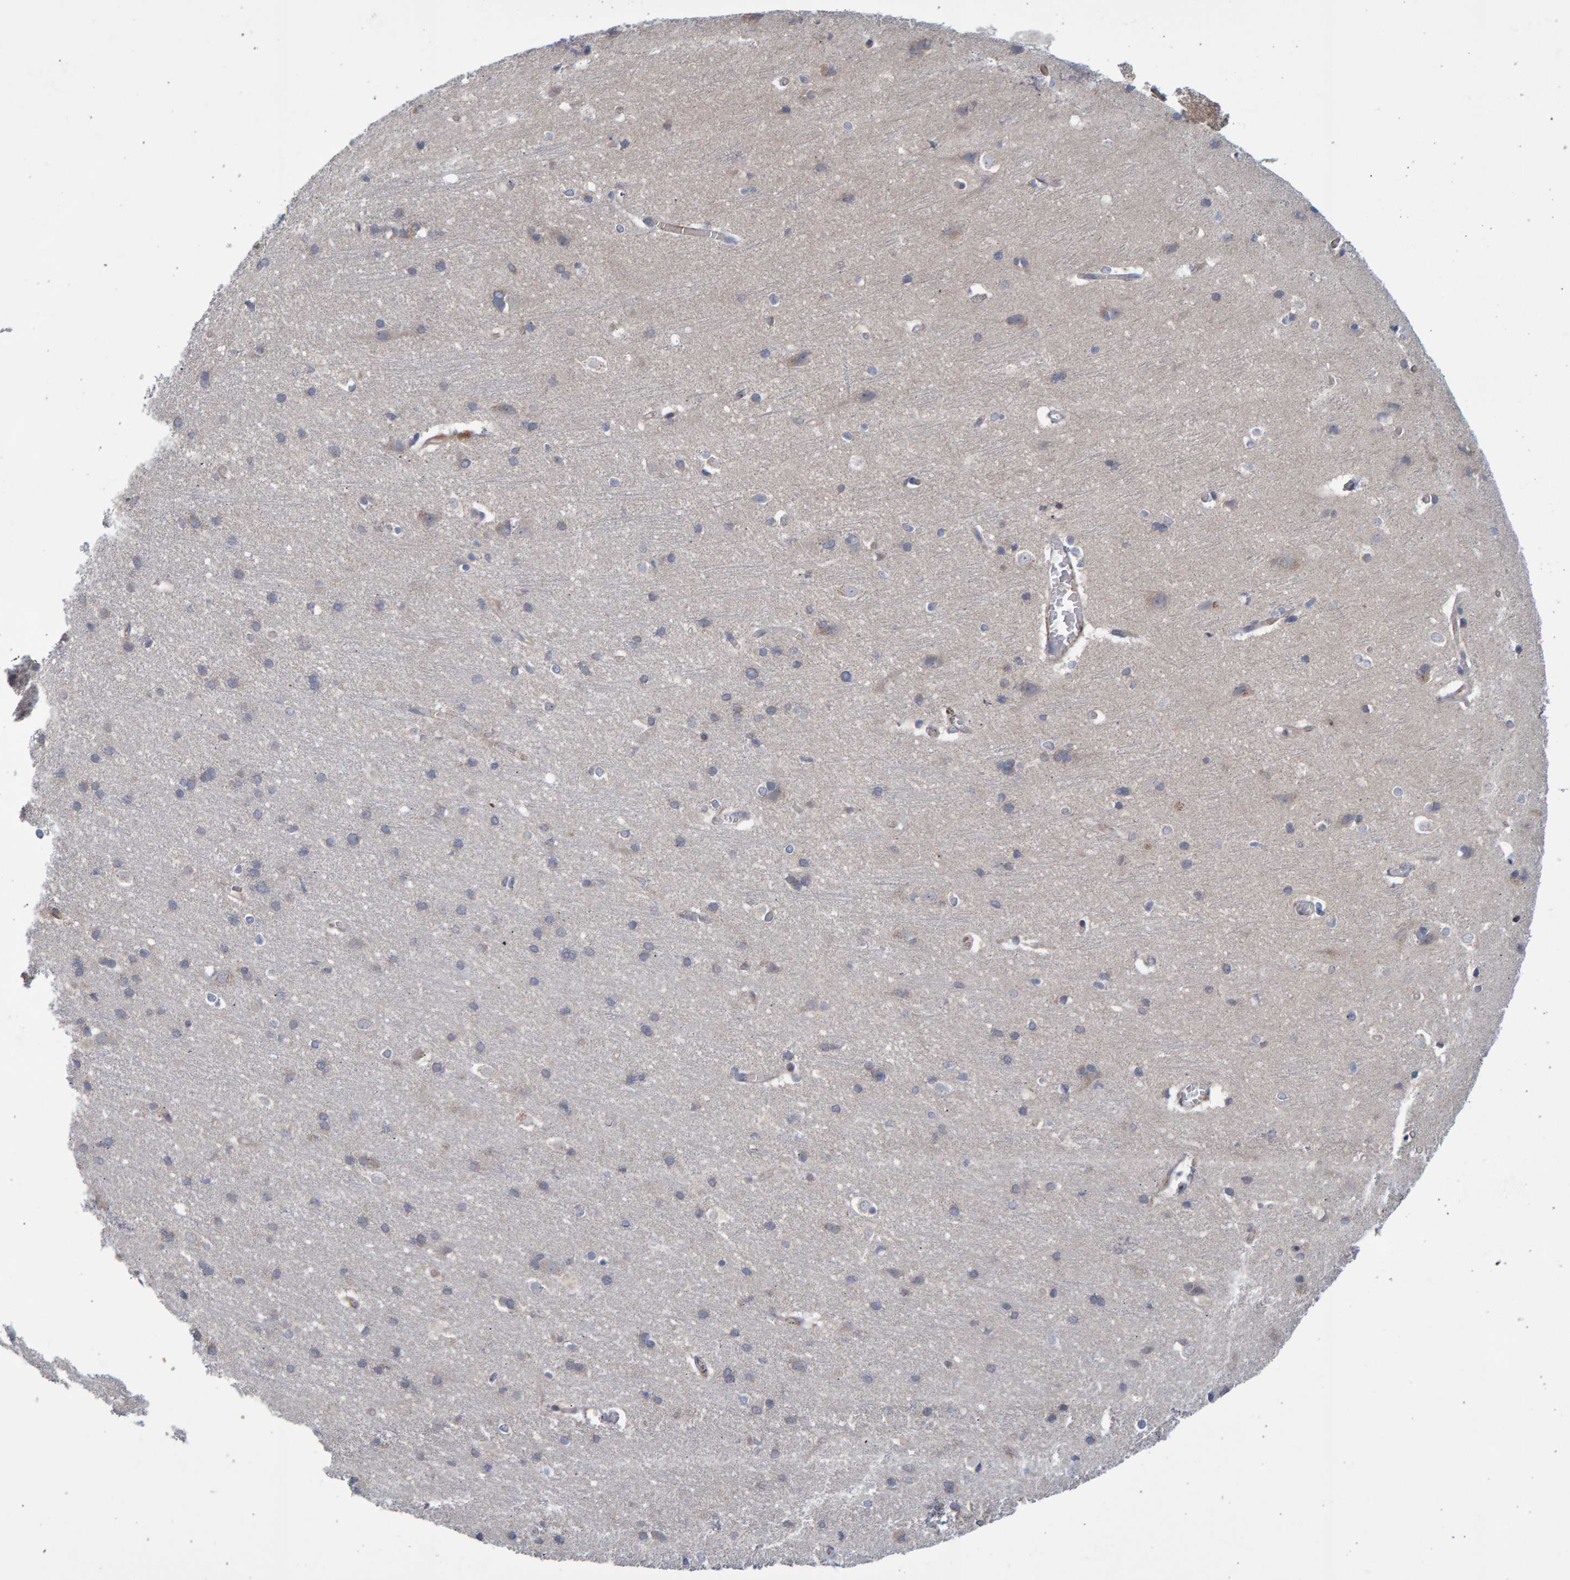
{"staining": {"intensity": "moderate", "quantity": "25%-75%", "location": "cytoplasmic/membranous"}, "tissue": "cerebral cortex", "cell_type": "Endothelial cells", "image_type": "normal", "snomed": [{"axis": "morphology", "description": "Normal tissue, NOS"}, {"axis": "topography", "description": "Cerebral cortex"}], "caption": "IHC of benign human cerebral cortex exhibits medium levels of moderate cytoplasmic/membranous positivity in approximately 25%-75% of endothelial cells.", "gene": "LRBA", "patient": {"sex": "male", "age": 54}}